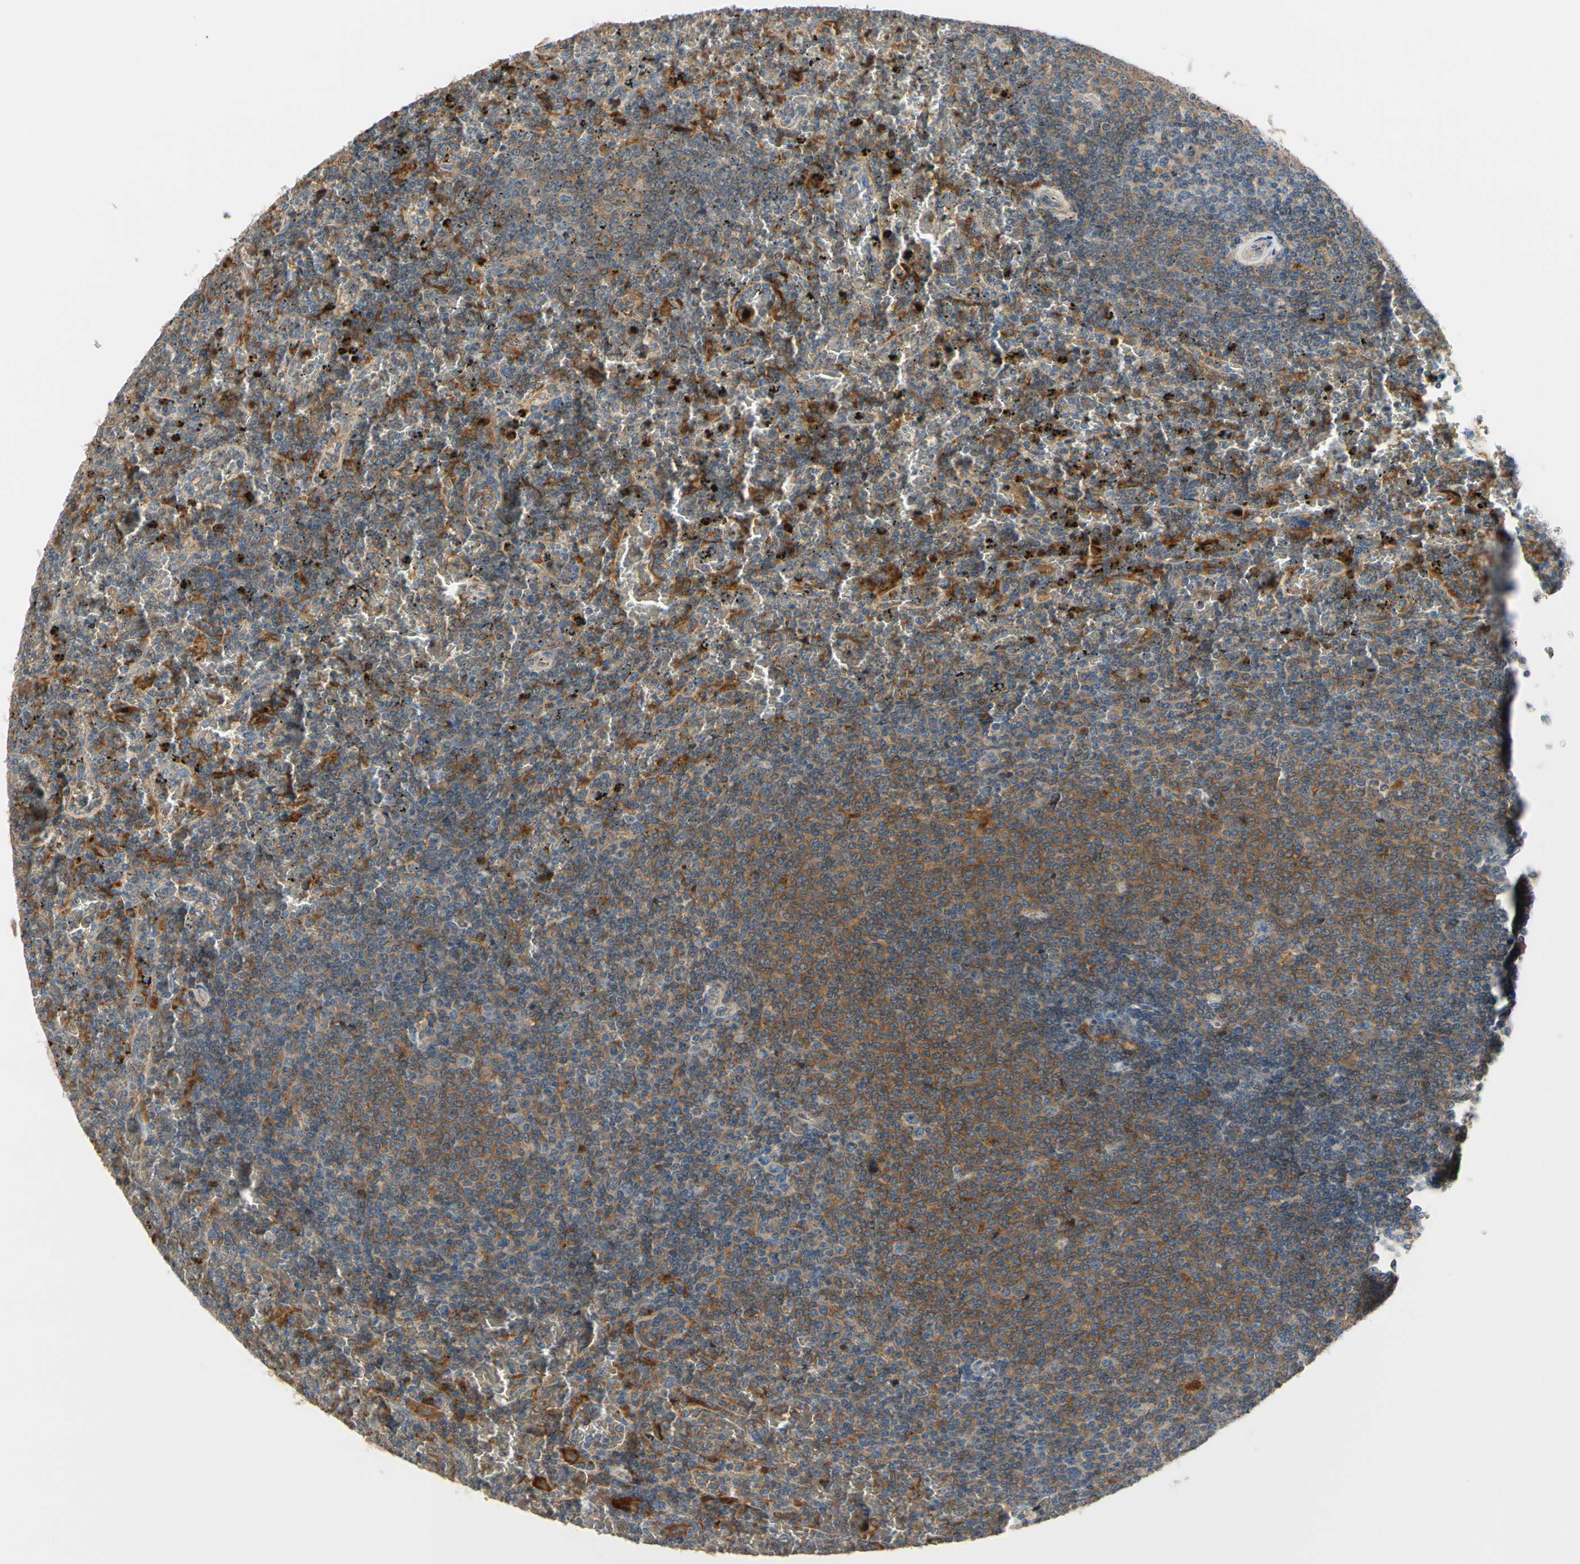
{"staining": {"intensity": "moderate", "quantity": "25%-75%", "location": "cytoplasmic/membranous"}, "tissue": "lymphoma", "cell_type": "Tumor cells", "image_type": "cancer", "snomed": [{"axis": "morphology", "description": "Malignant lymphoma, non-Hodgkin's type, Low grade"}, {"axis": "topography", "description": "Spleen"}], "caption": "Immunohistochemistry (IHC) micrograph of human malignant lymphoma, non-Hodgkin's type (low-grade) stained for a protein (brown), which displays medium levels of moderate cytoplasmic/membranous positivity in approximately 25%-75% of tumor cells.", "gene": "SIGLEC5", "patient": {"sex": "female", "age": 77}}